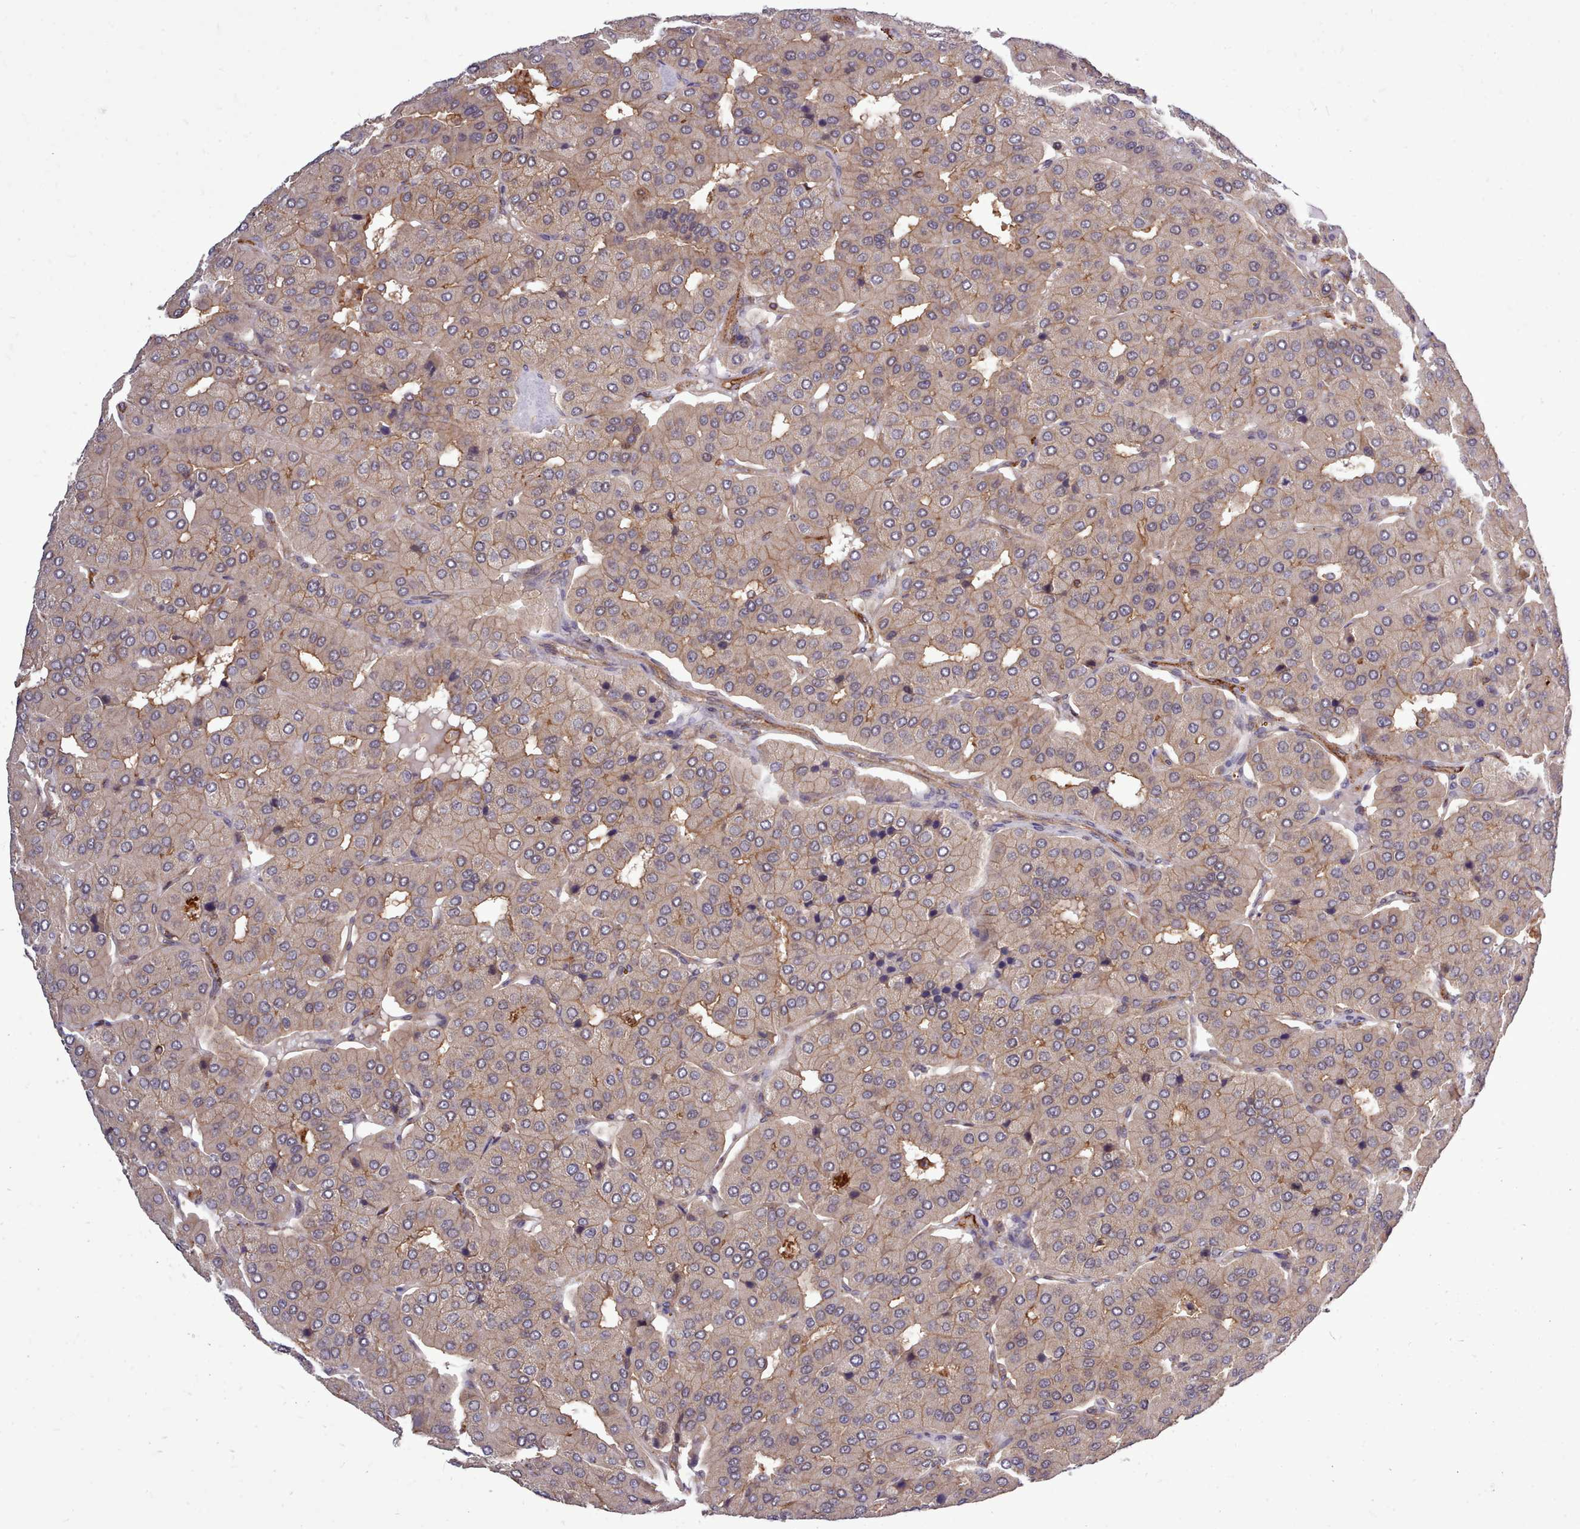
{"staining": {"intensity": "weak", "quantity": "25%-75%", "location": "cytoplasmic/membranous"}, "tissue": "parathyroid gland", "cell_type": "Glandular cells", "image_type": "normal", "snomed": [{"axis": "morphology", "description": "Normal tissue, NOS"}, {"axis": "morphology", "description": "Adenoma, NOS"}, {"axis": "topography", "description": "Parathyroid gland"}], "caption": "Immunohistochemical staining of benign parathyroid gland shows 25%-75% levels of weak cytoplasmic/membranous protein staining in about 25%-75% of glandular cells. (Brightfield microscopy of DAB IHC at high magnification).", "gene": "STUB1", "patient": {"sex": "female", "age": 86}}